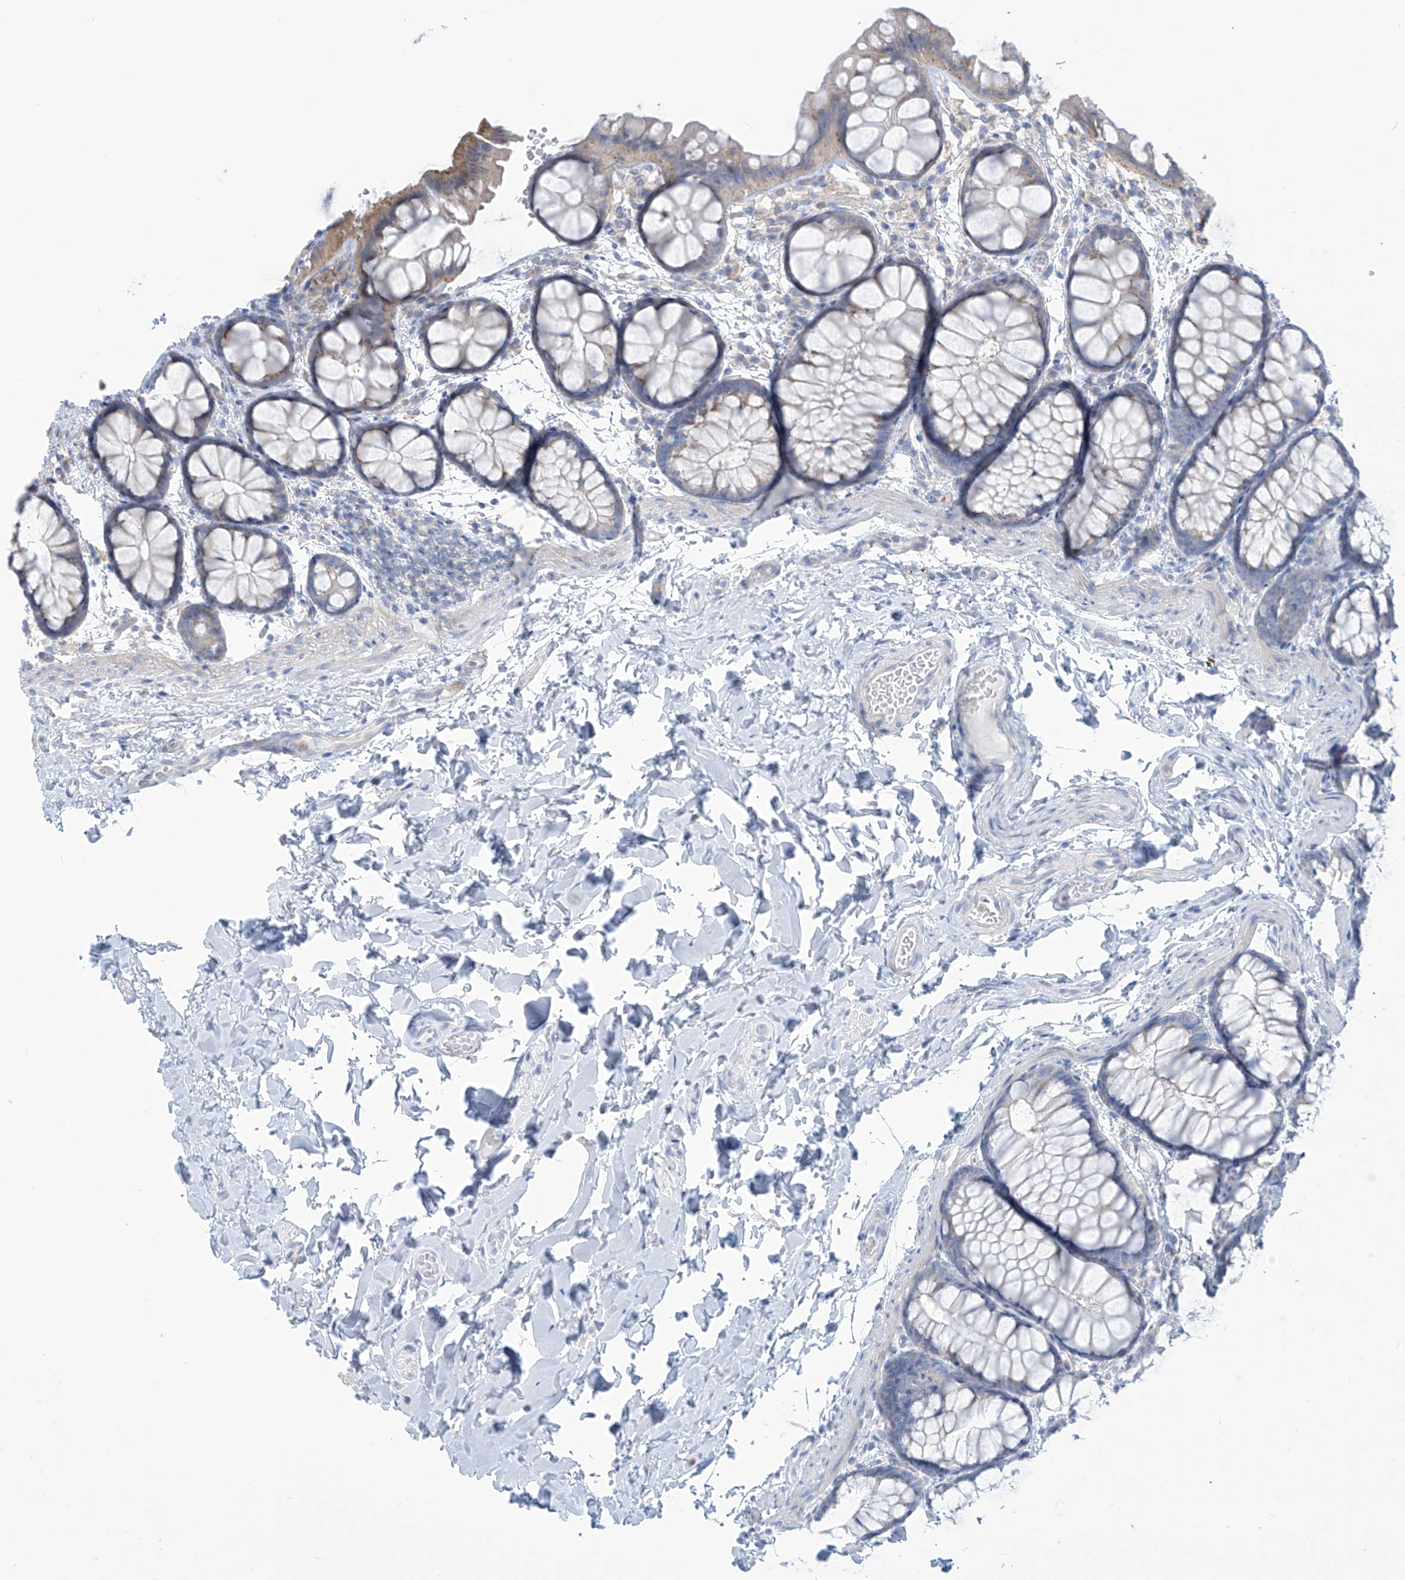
{"staining": {"intensity": "negative", "quantity": "none", "location": "none"}, "tissue": "colon", "cell_type": "Endothelial cells", "image_type": "normal", "snomed": [{"axis": "morphology", "description": "Normal tissue, NOS"}, {"axis": "topography", "description": "Colon"}], "caption": "Immunohistochemistry histopathology image of normal human colon stained for a protein (brown), which displays no positivity in endothelial cells. The staining is performed using DAB (3,3'-diaminobenzidine) brown chromogen with nuclei counter-stained in using hematoxylin.", "gene": "FABP2", "patient": {"sex": "male", "age": 47}}